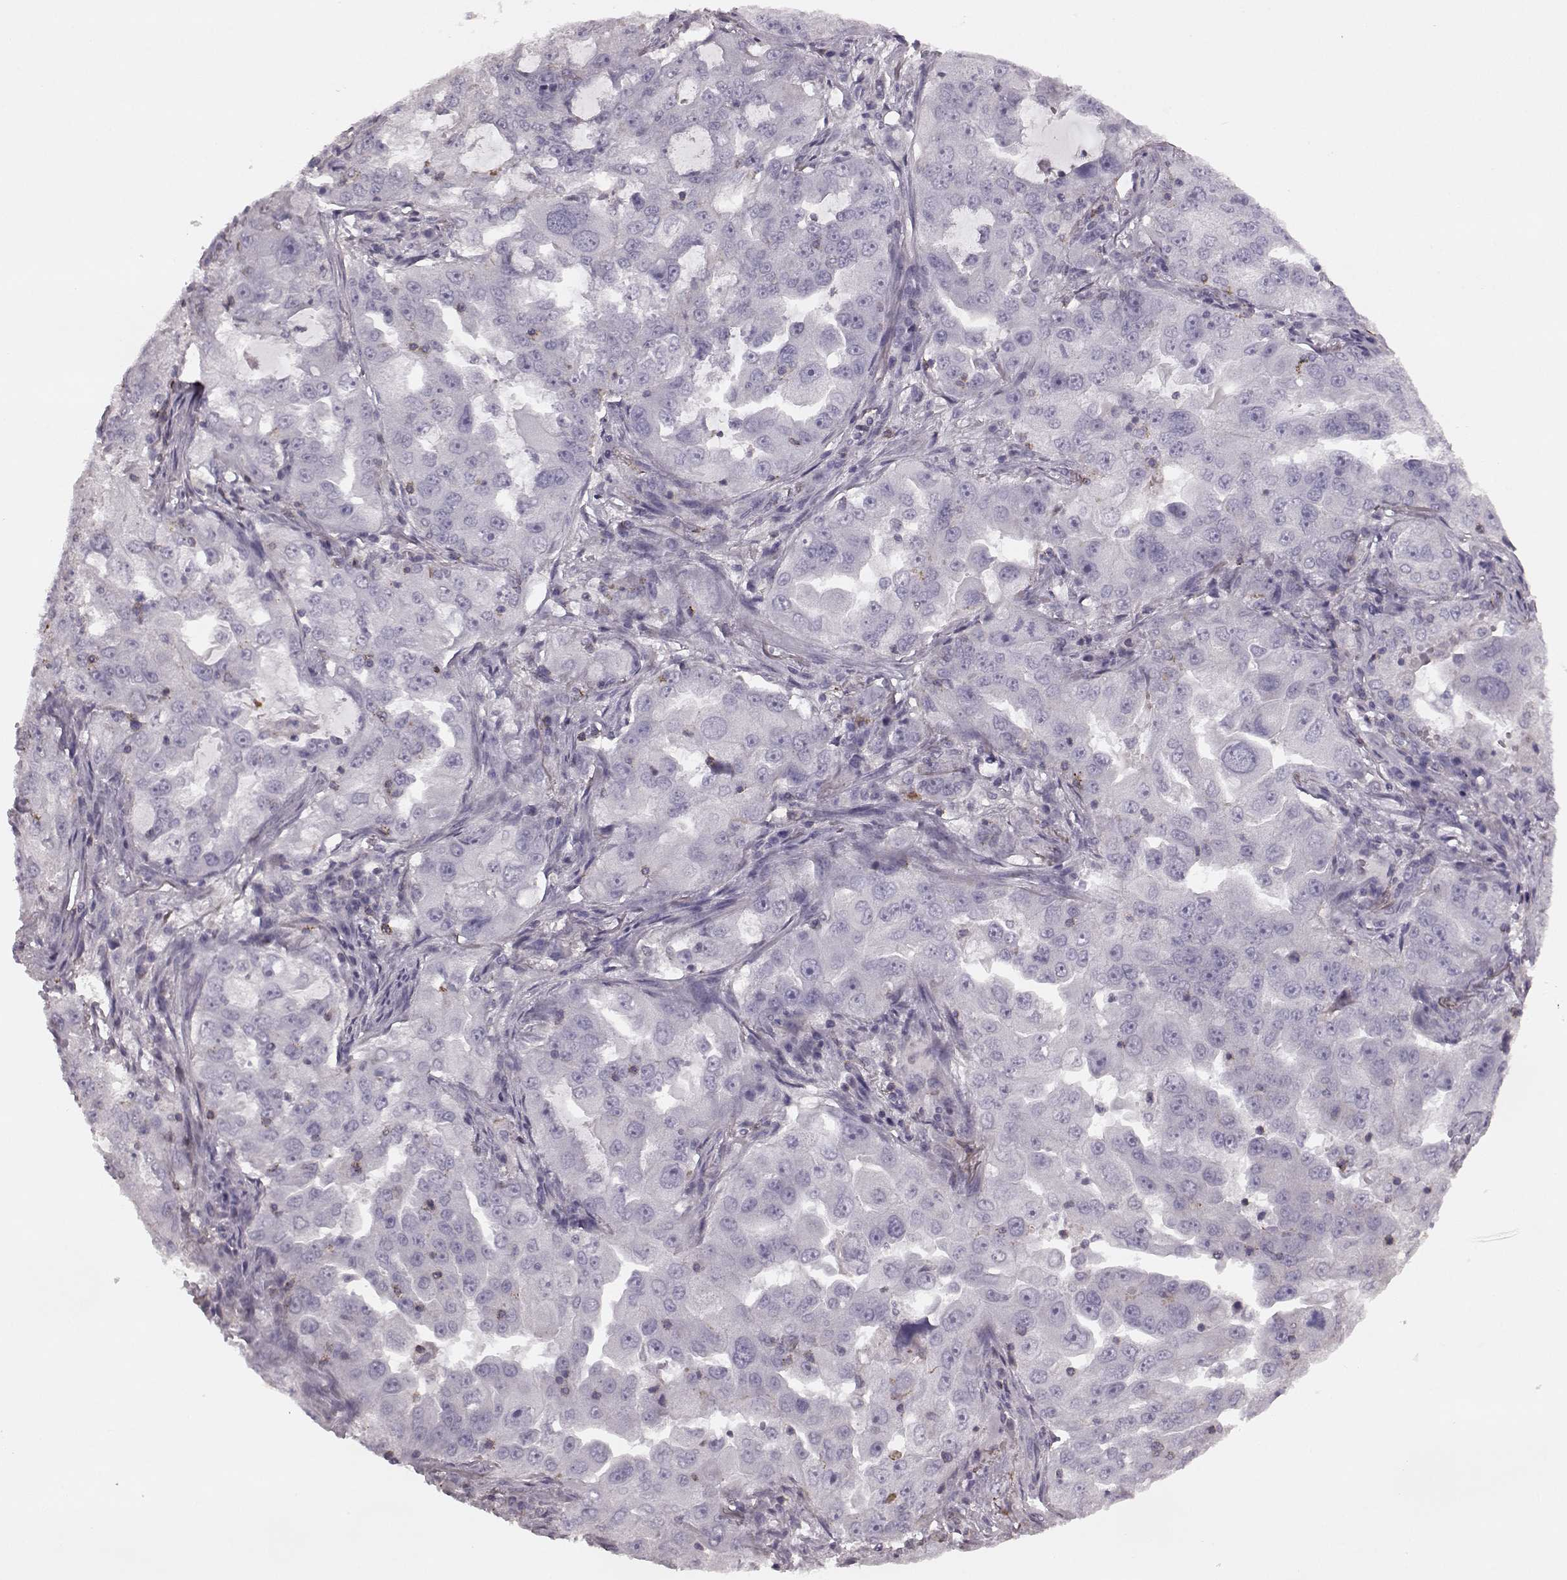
{"staining": {"intensity": "negative", "quantity": "none", "location": "none"}, "tissue": "lung cancer", "cell_type": "Tumor cells", "image_type": "cancer", "snomed": [{"axis": "morphology", "description": "Adenocarcinoma, NOS"}, {"axis": "topography", "description": "Lung"}], "caption": "DAB (3,3'-diaminobenzidine) immunohistochemical staining of human lung cancer (adenocarcinoma) demonstrates no significant expression in tumor cells.", "gene": "PDCD1", "patient": {"sex": "female", "age": 61}}